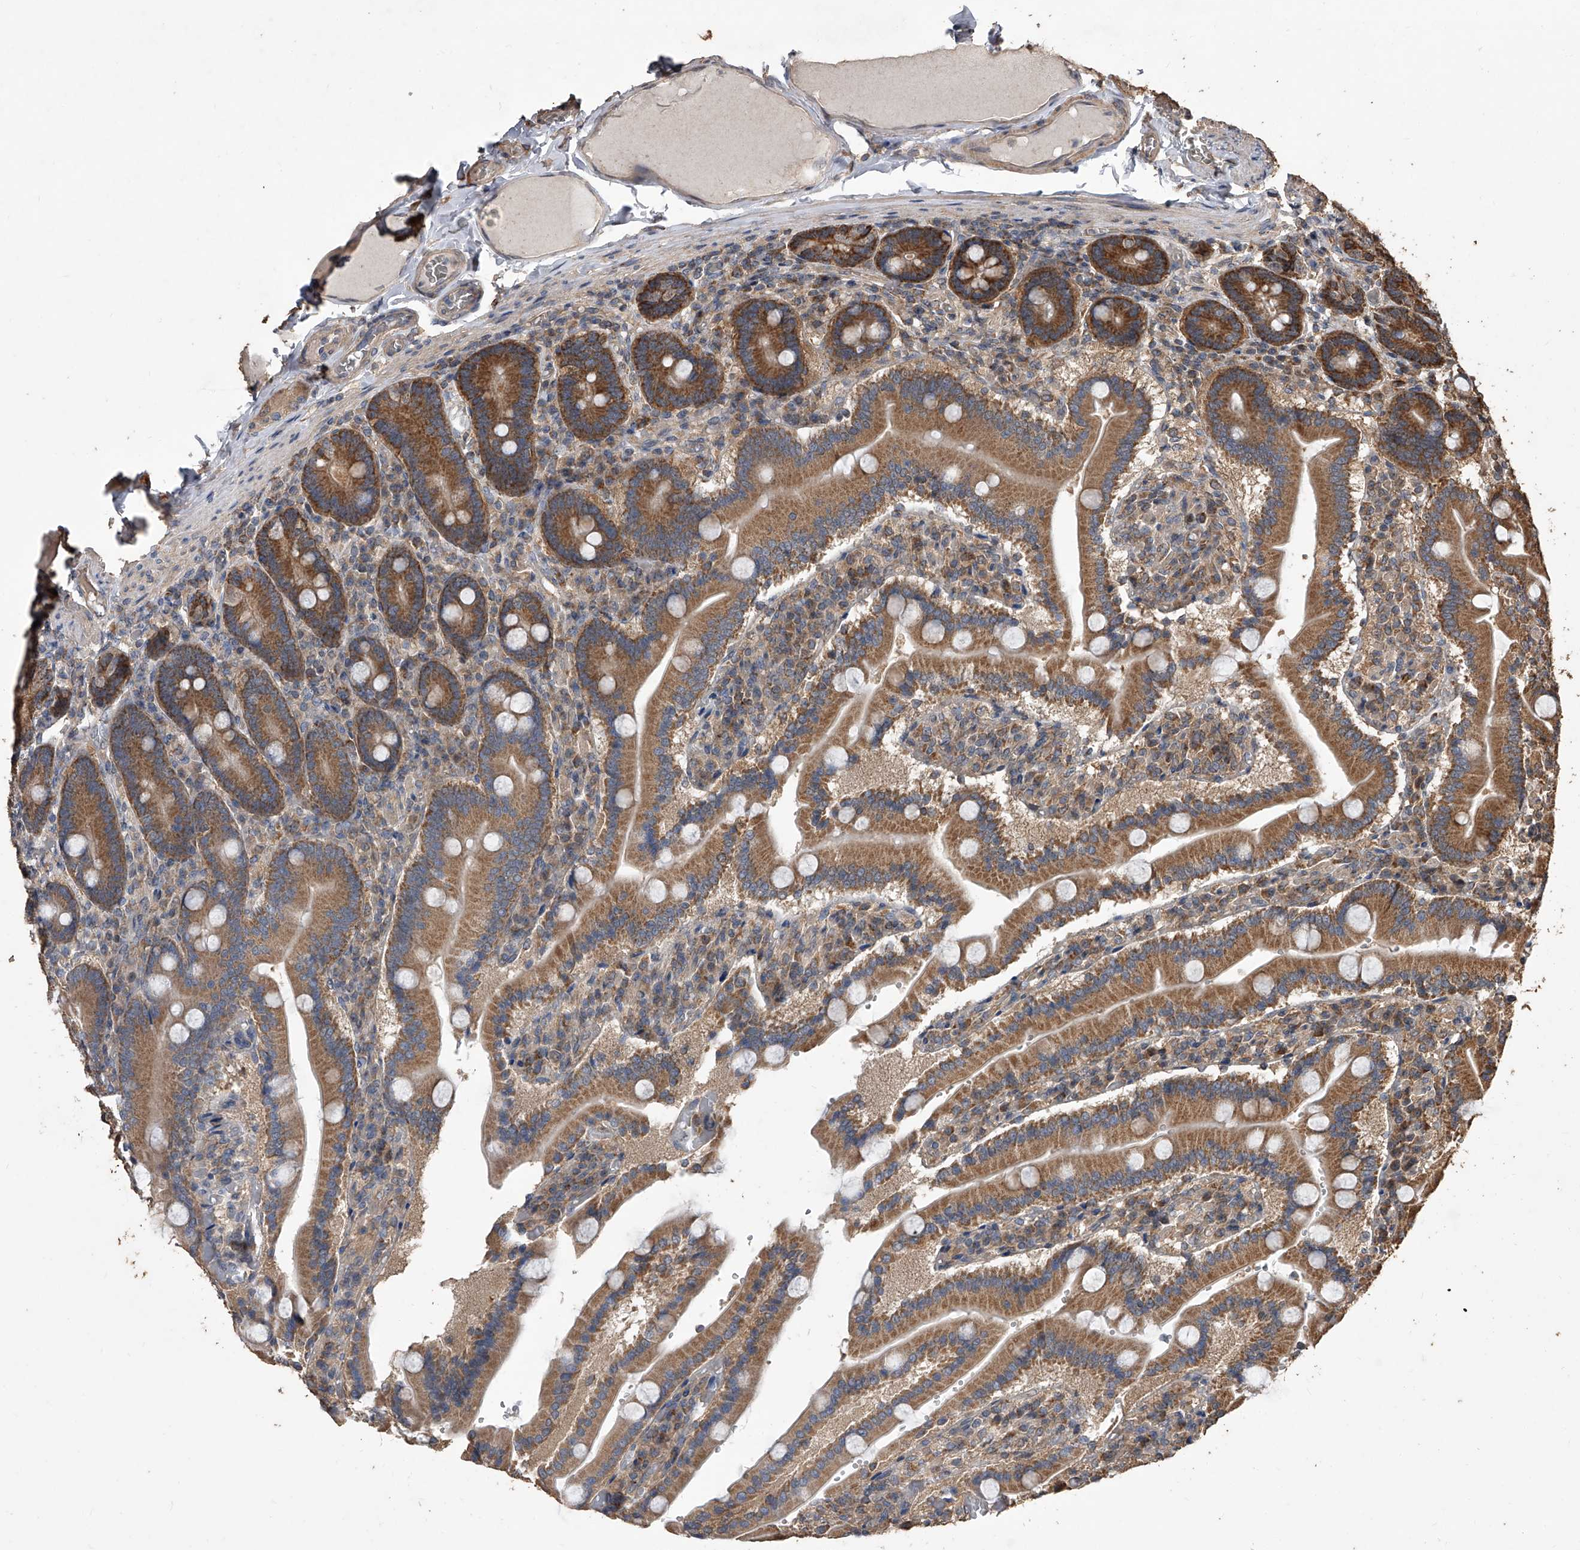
{"staining": {"intensity": "moderate", "quantity": ">75%", "location": "cytoplasmic/membranous"}, "tissue": "duodenum", "cell_type": "Glandular cells", "image_type": "normal", "snomed": [{"axis": "morphology", "description": "Normal tissue, NOS"}, {"axis": "topography", "description": "Duodenum"}], "caption": "This image demonstrates immunohistochemistry staining of normal human duodenum, with medium moderate cytoplasmic/membranous positivity in about >75% of glandular cells.", "gene": "LTV1", "patient": {"sex": "female", "age": 62}}